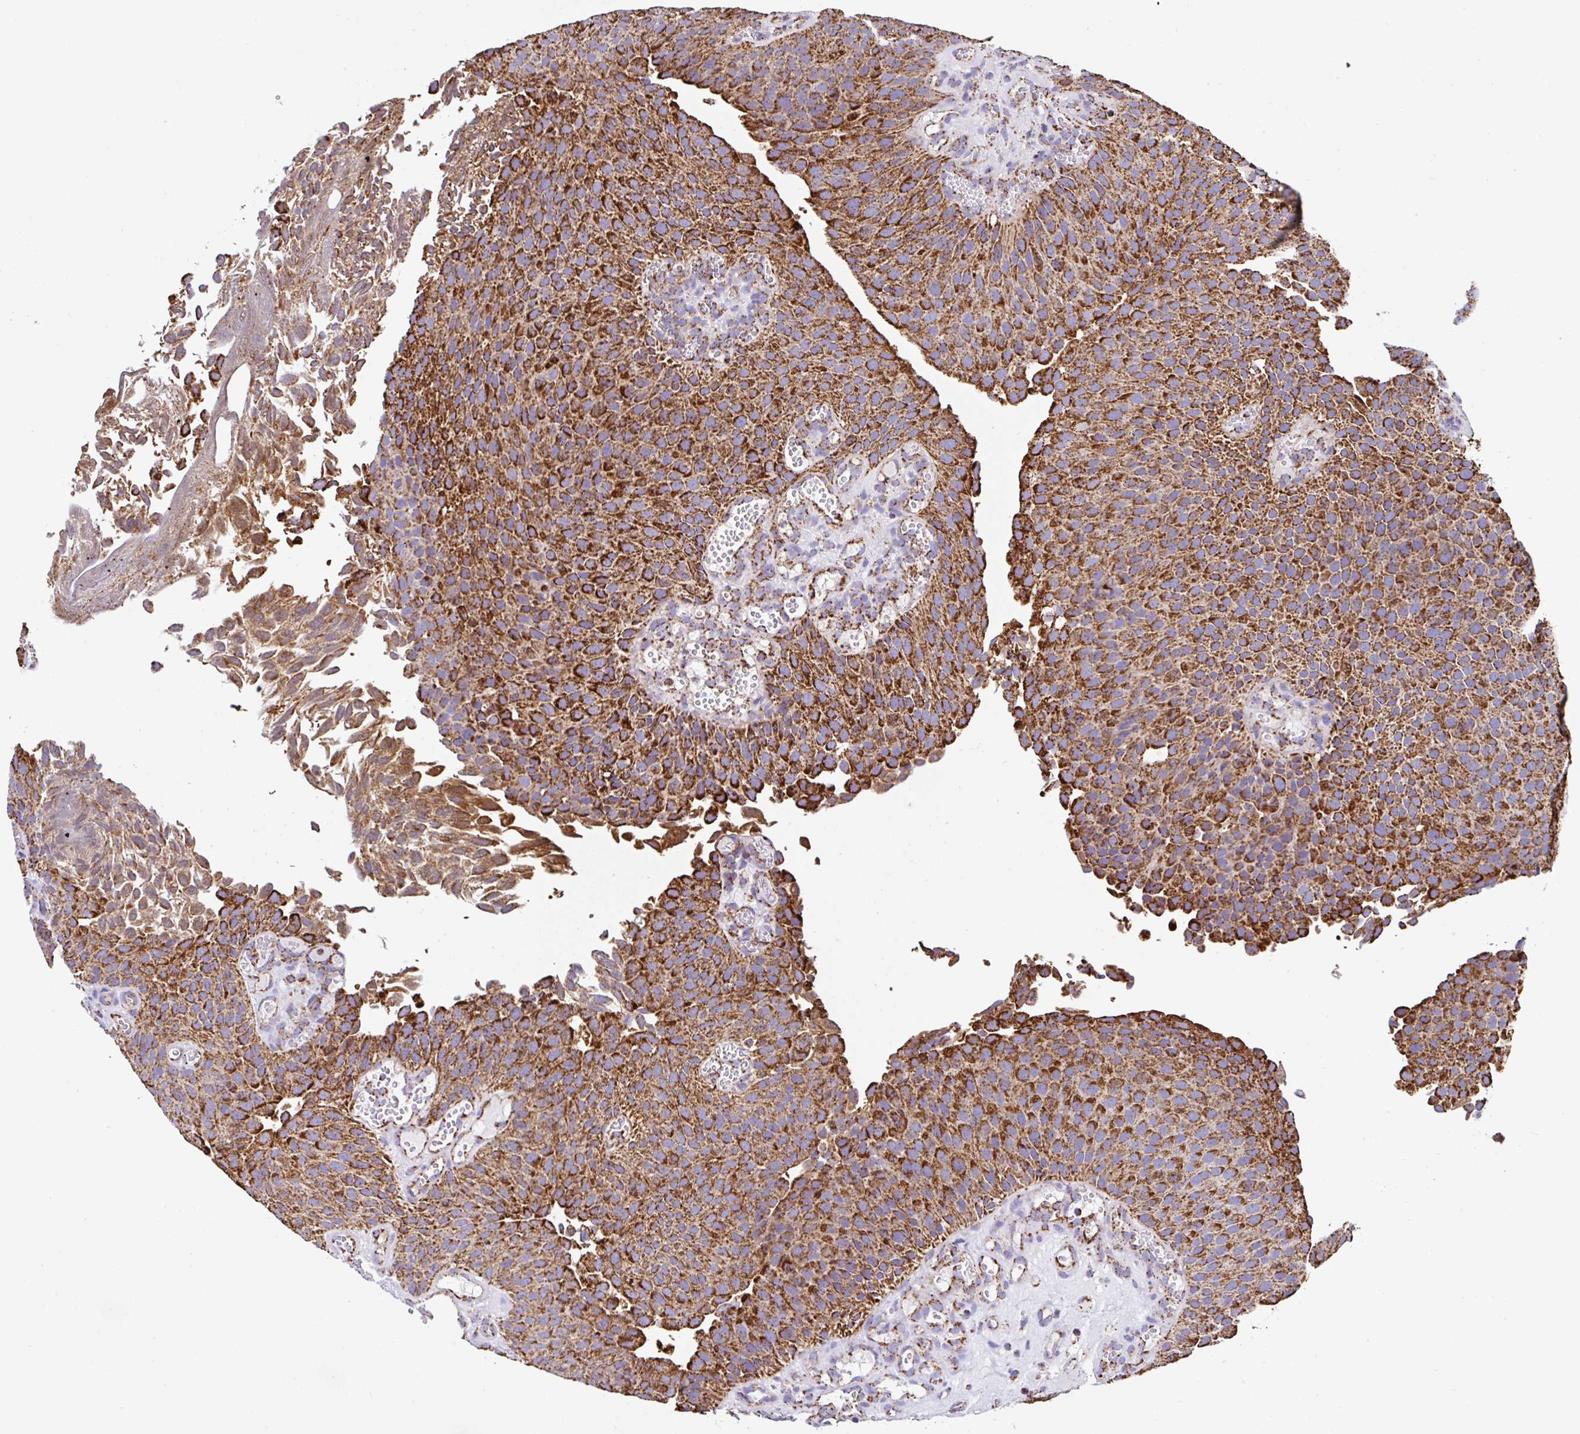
{"staining": {"intensity": "strong", "quantity": ">75%", "location": "cytoplasmic/membranous"}, "tissue": "urothelial cancer", "cell_type": "Tumor cells", "image_type": "cancer", "snomed": [{"axis": "morphology", "description": "Urothelial carcinoma, Low grade"}, {"axis": "topography", "description": "Urinary bladder"}], "caption": "Immunohistochemistry (IHC) micrograph of human urothelial cancer stained for a protein (brown), which displays high levels of strong cytoplasmic/membranous staining in about >75% of tumor cells.", "gene": "ANKRD33B", "patient": {"sex": "male", "age": 89}}